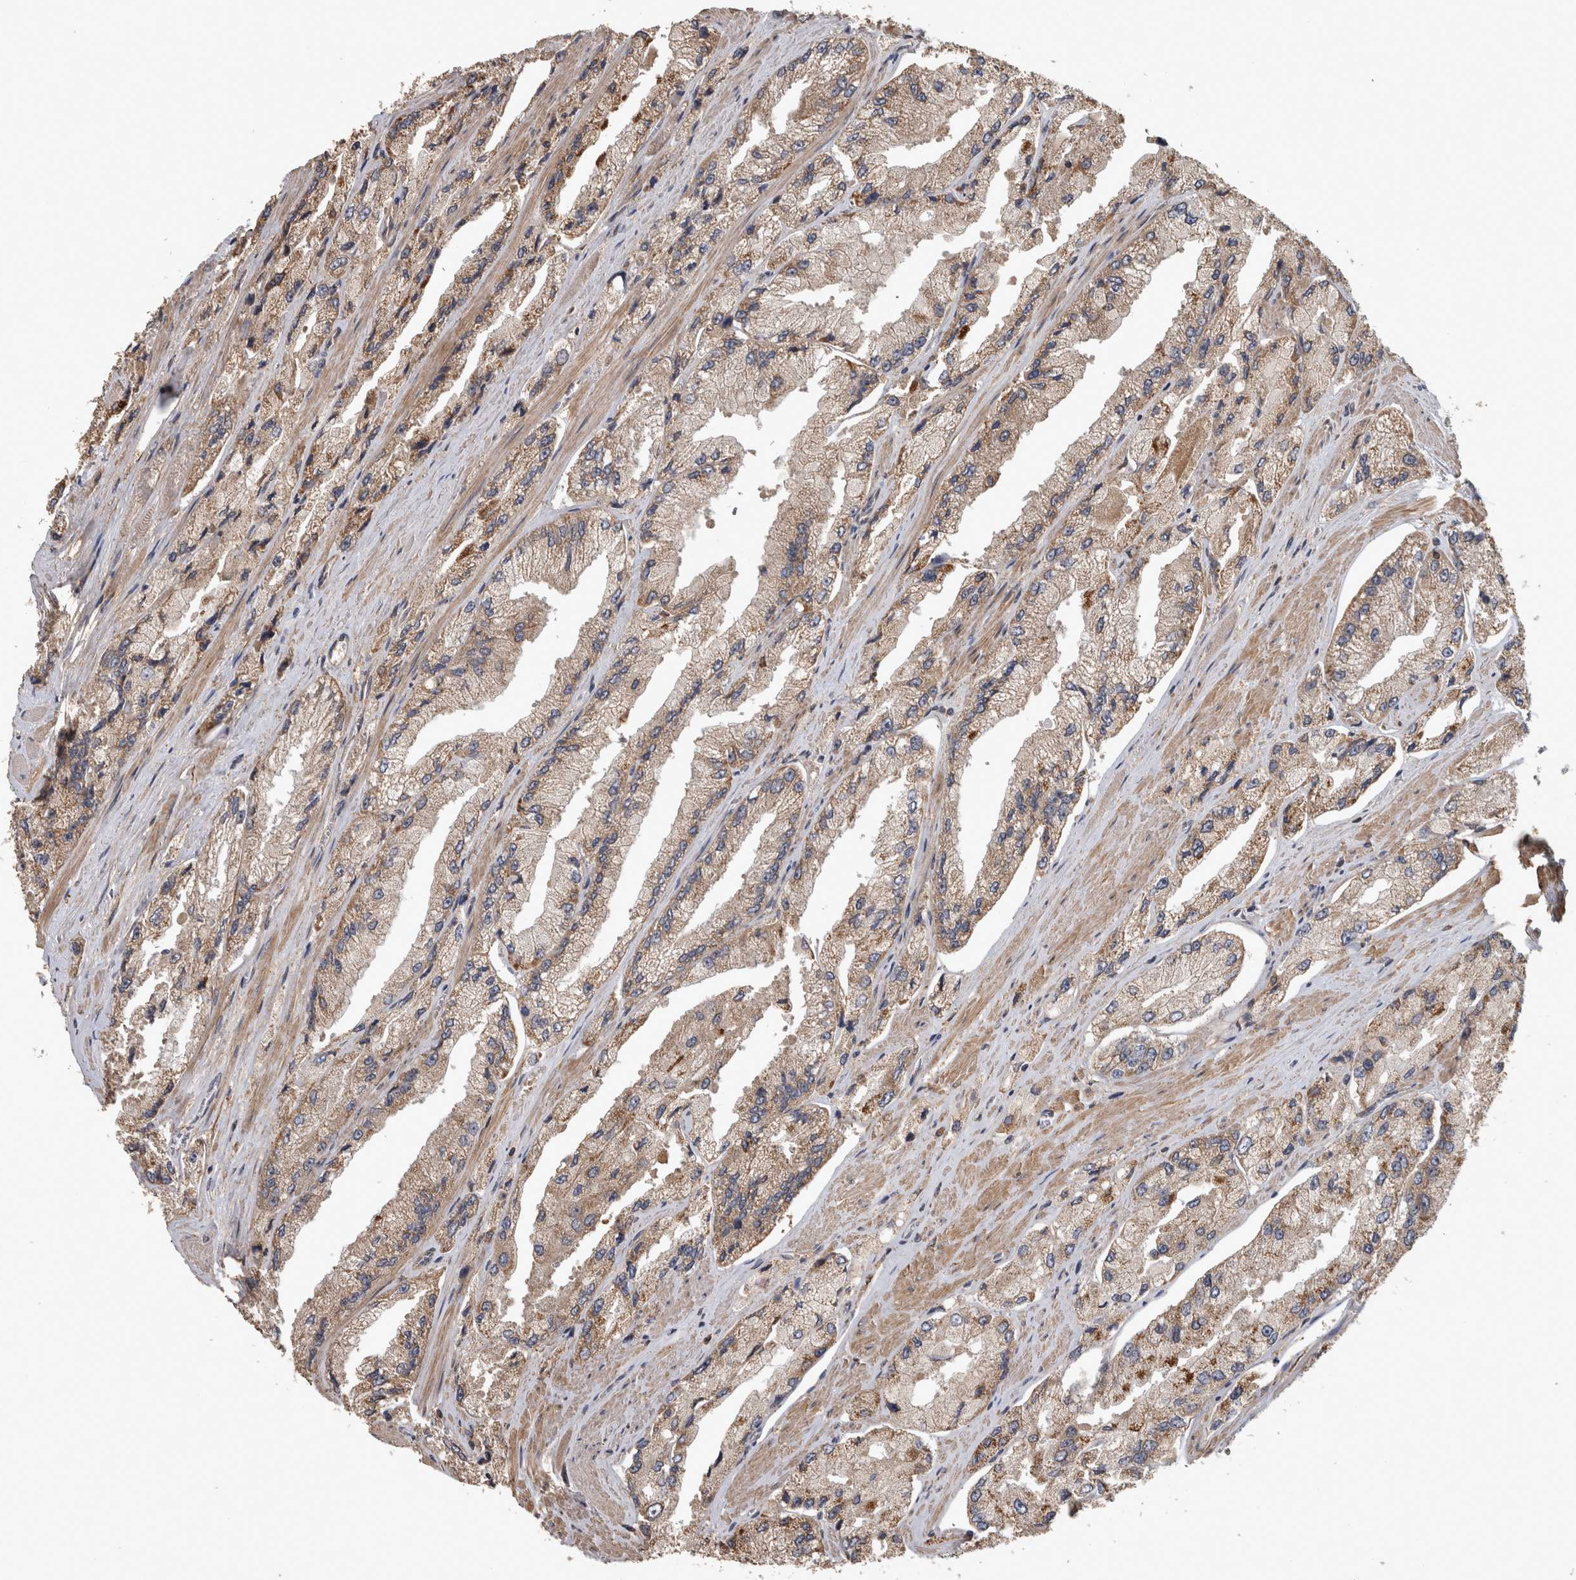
{"staining": {"intensity": "weak", "quantity": ">75%", "location": "cytoplasmic/membranous"}, "tissue": "prostate cancer", "cell_type": "Tumor cells", "image_type": "cancer", "snomed": [{"axis": "morphology", "description": "Adenocarcinoma, High grade"}, {"axis": "topography", "description": "Prostate"}], "caption": "Tumor cells reveal low levels of weak cytoplasmic/membranous positivity in approximately >75% of cells in human prostate adenocarcinoma (high-grade). Using DAB (3,3'-diaminobenzidine) (brown) and hematoxylin (blue) stains, captured at high magnification using brightfield microscopy.", "gene": "TRMT61B", "patient": {"sex": "male", "age": 58}}